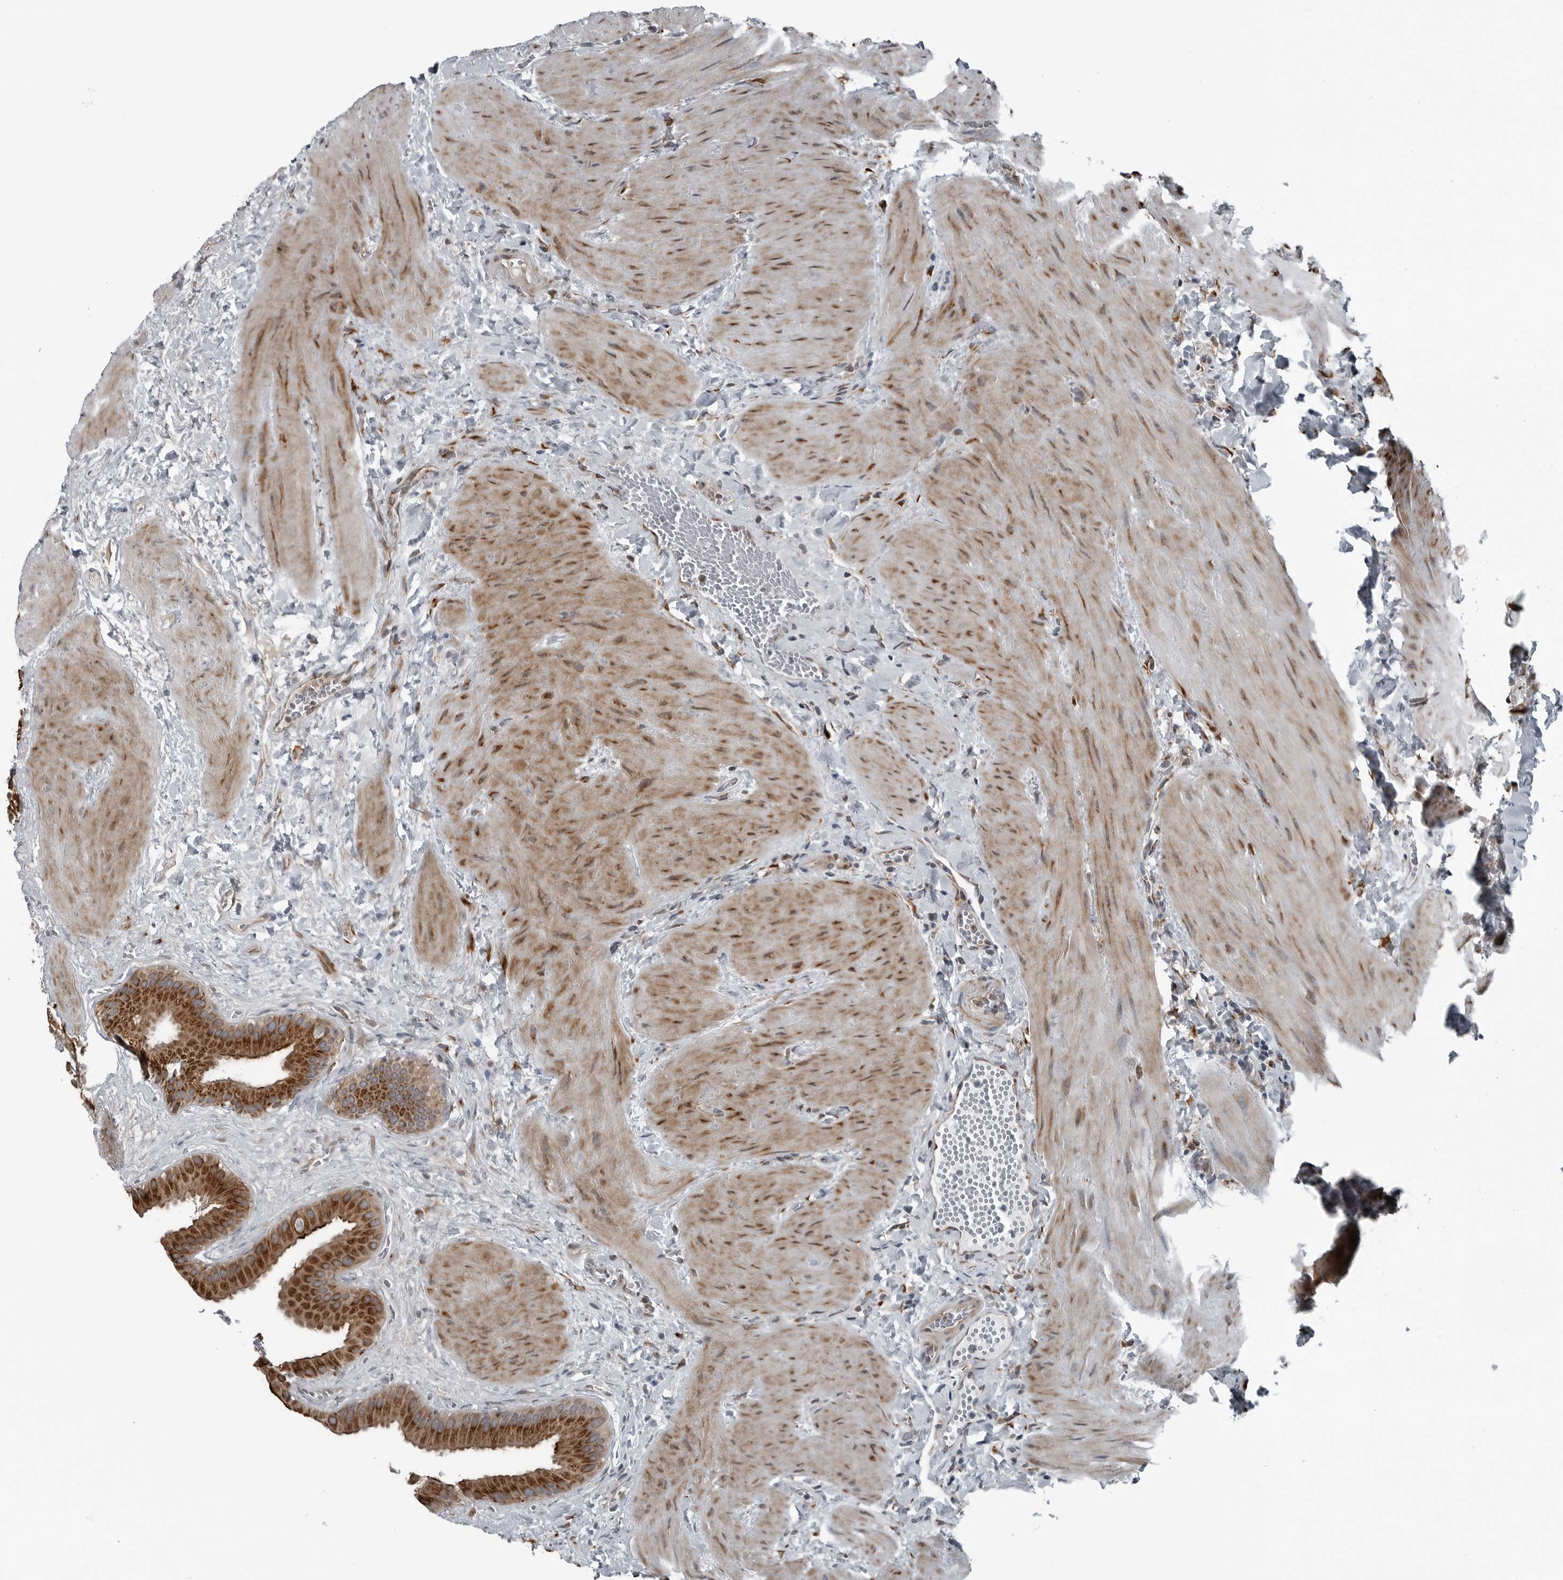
{"staining": {"intensity": "strong", "quantity": ">75%", "location": "cytoplasmic/membranous"}, "tissue": "gallbladder", "cell_type": "Glandular cells", "image_type": "normal", "snomed": [{"axis": "morphology", "description": "Normal tissue, NOS"}, {"axis": "topography", "description": "Gallbladder"}], "caption": "Gallbladder stained with immunohistochemistry demonstrates strong cytoplasmic/membranous staining in approximately >75% of glandular cells. (DAB IHC with brightfield microscopy, high magnification).", "gene": "CEP85", "patient": {"sex": "male", "age": 55}}